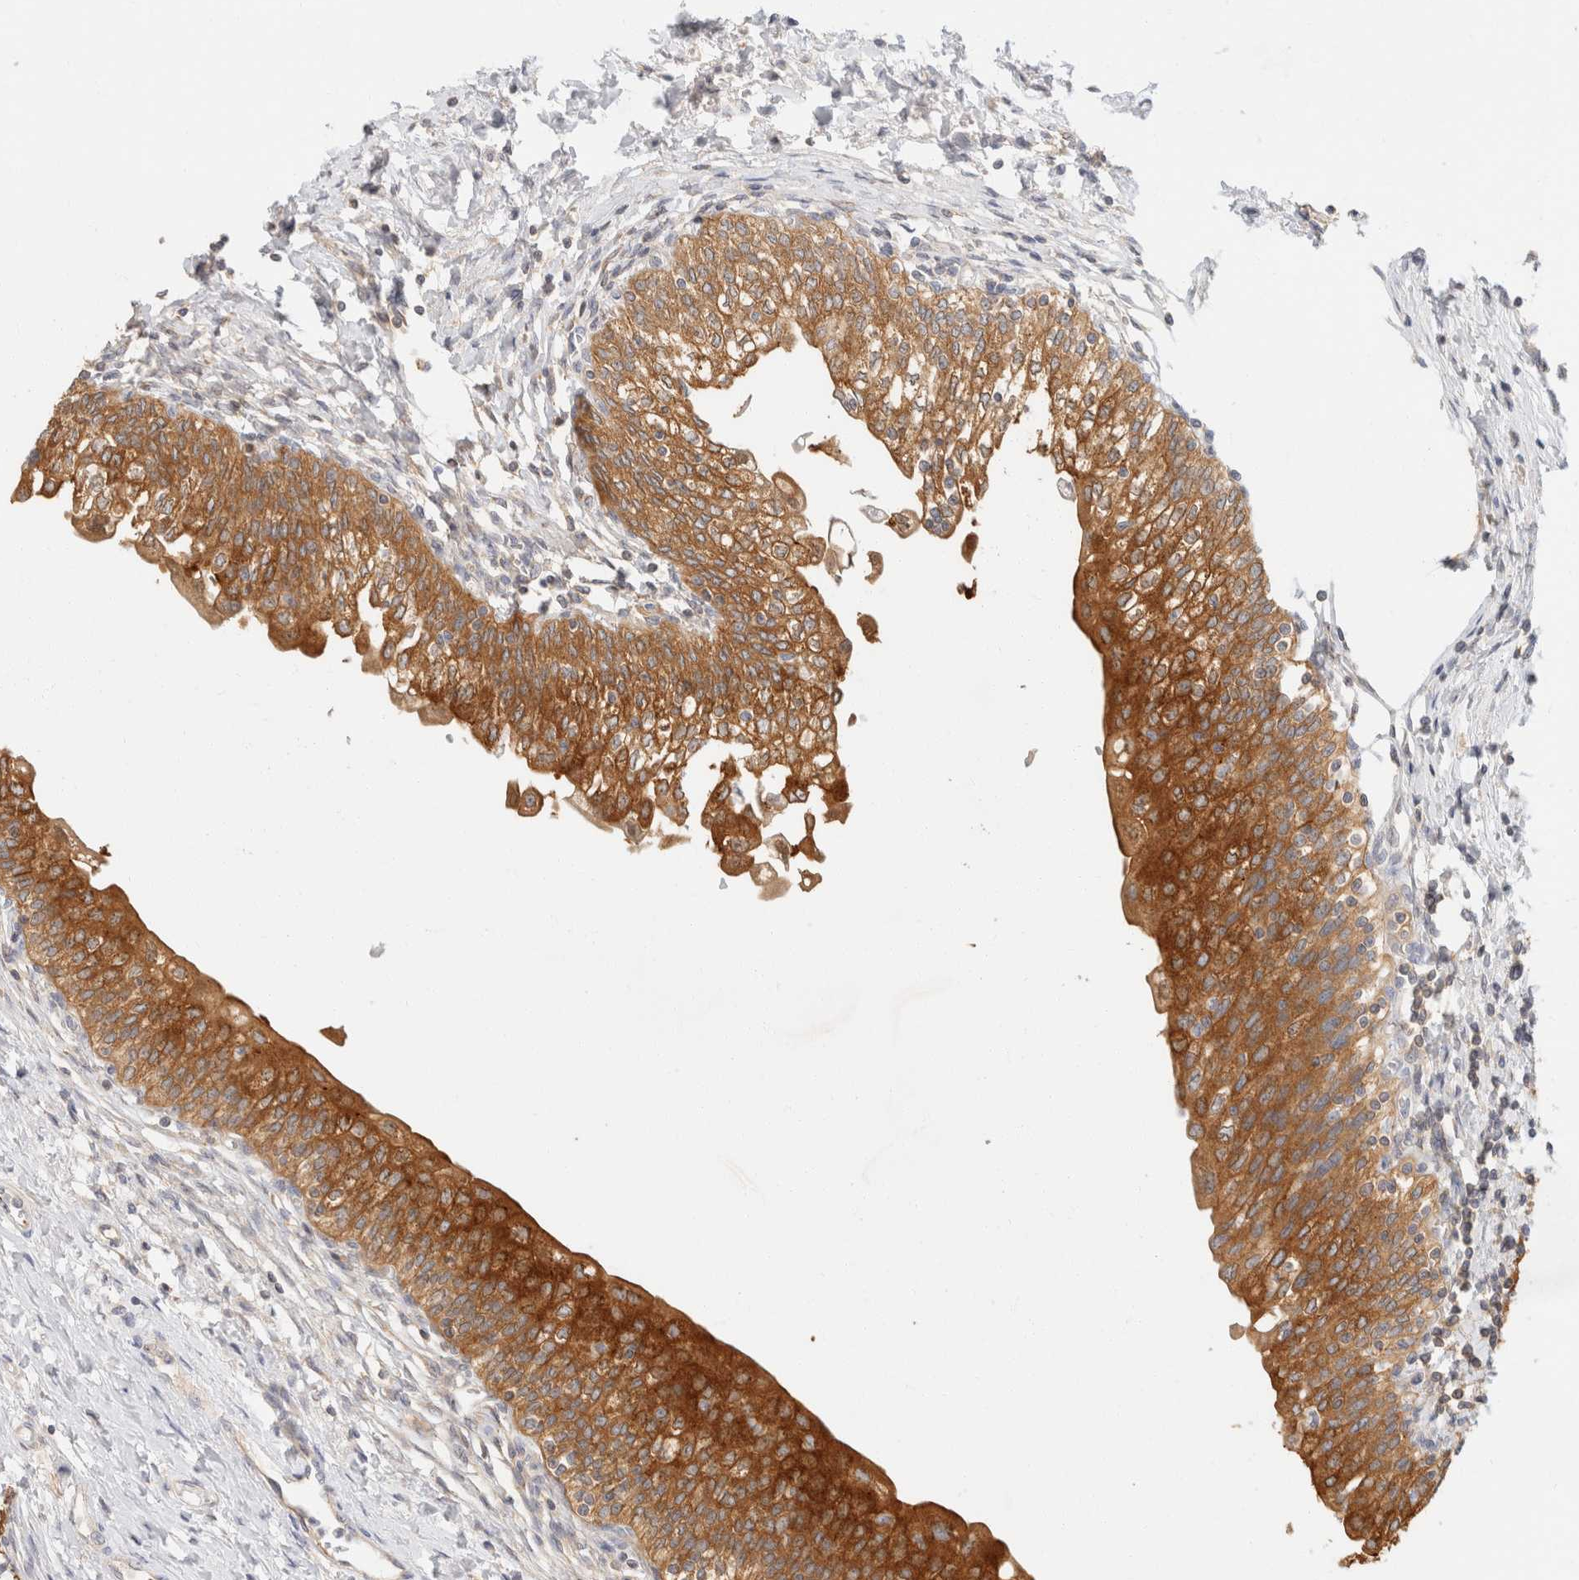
{"staining": {"intensity": "strong", "quantity": ">75%", "location": "cytoplasmic/membranous"}, "tissue": "urinary bladder", "cell_type": "Urothelial cells", "image_type": "normal", "snomed": [{"axis": "morphology", "description": "Normal tissue, NOS"}, {"axis": "topography", "description": "Urinary bladder"}], "caption": "Protein expression analysis of unremarkable urinary bladder demonstrates strong cytoplasmic/membranous expression in approximately >75% of urothelial cells. The protein is shown in brown color, while the nuclei are stained blue.", "gene": "SH3GLB2", "patient": {"sex": "male", "age": 55}}